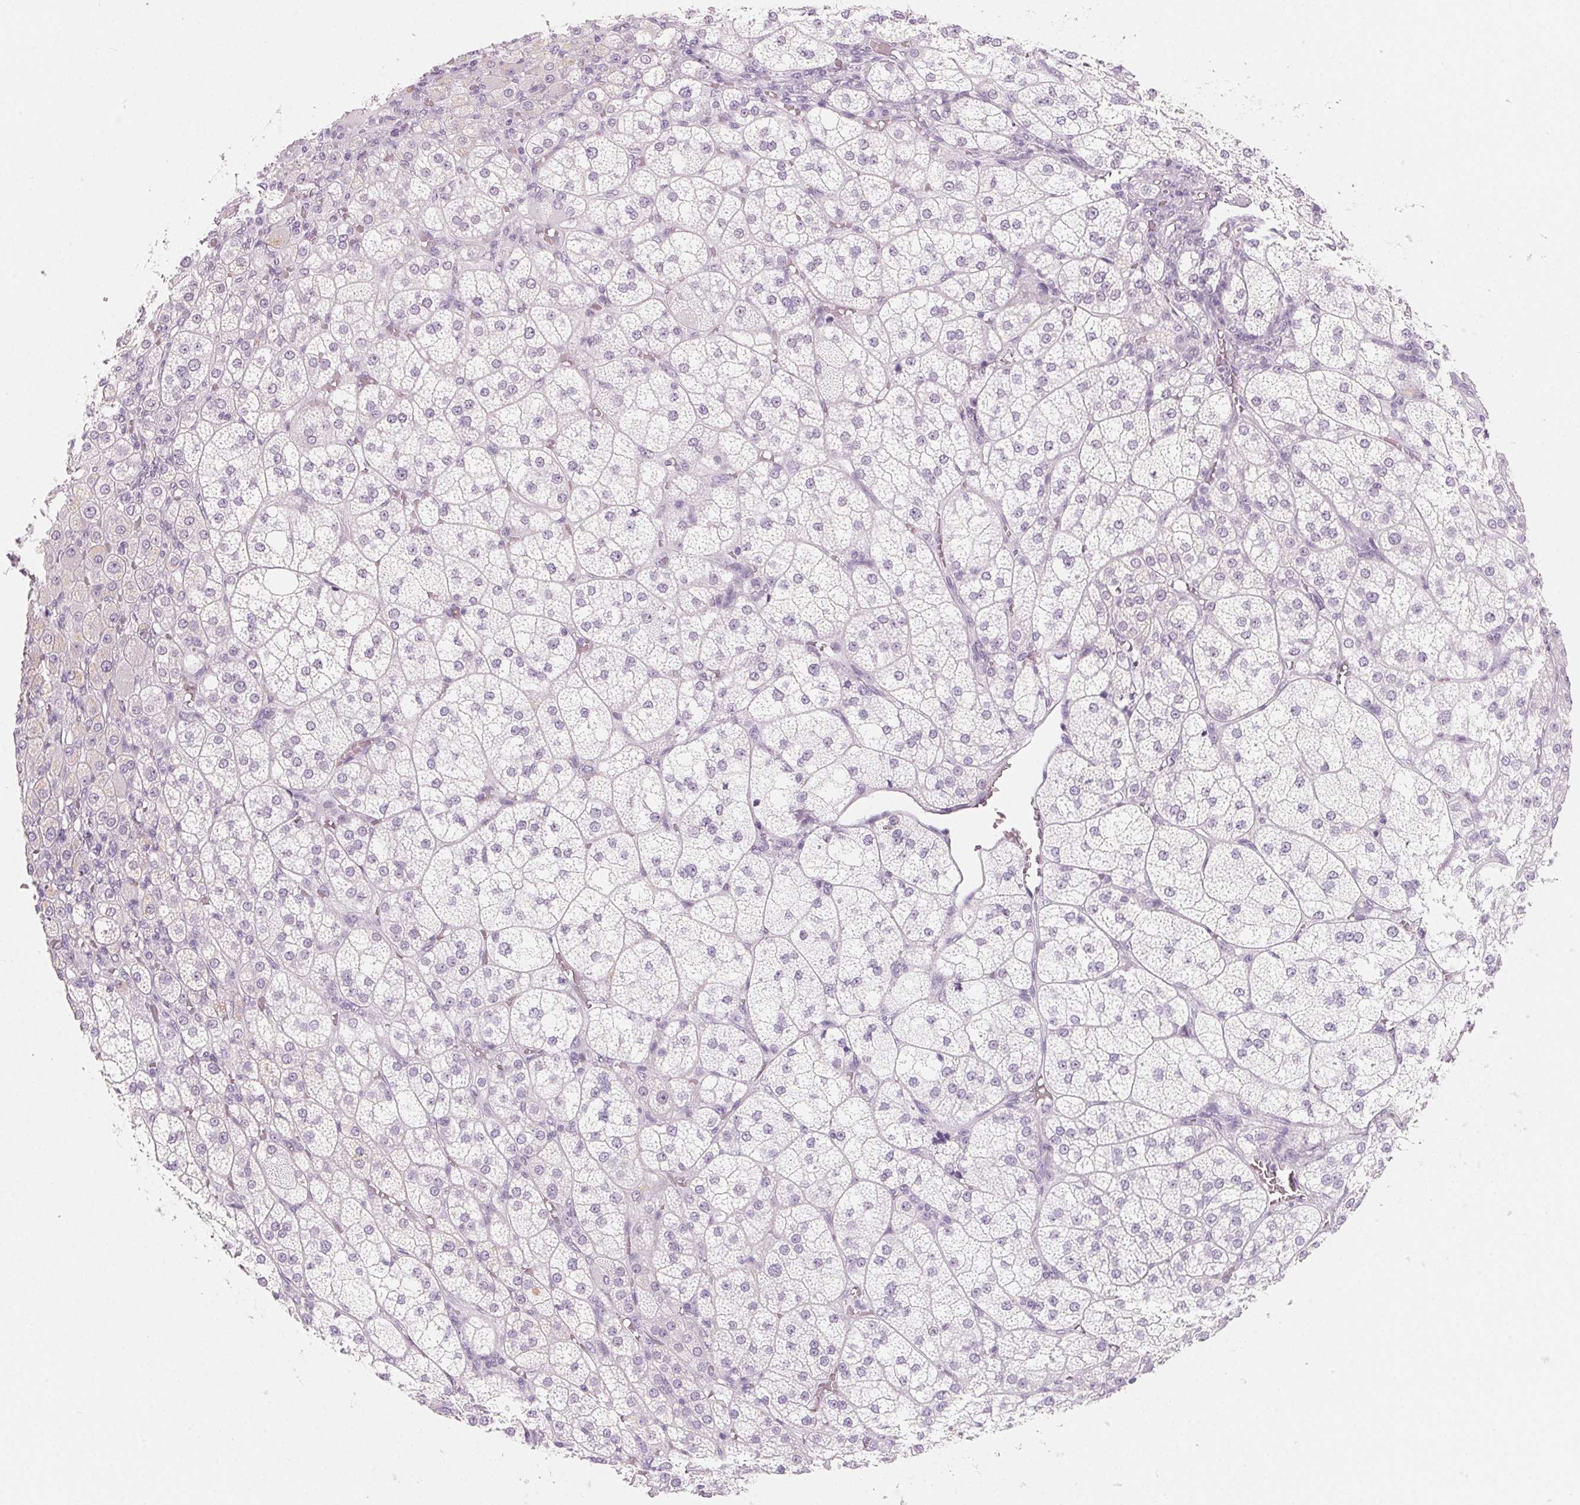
{"staining": {"intensity": "negative", "quantity": "none", "location": "none"}, "tissue": "adrenal gland", "cell_type": "Glandular cells", "image_type": "normal", "snomed": [{"axis": "morphology", "description": "Normal tissue, NOS"}, {"axis": "topography", "description": "Adrenal gland"}], "caption": "Immunohistochemical staining of normal human adrenal gland shows no significant staining in glandular cells. (DAB immunohistochemistry with hematoxylin counter stain).", "gene": "SH3GL2", "patient": {"sex": "female", "age": 60}}